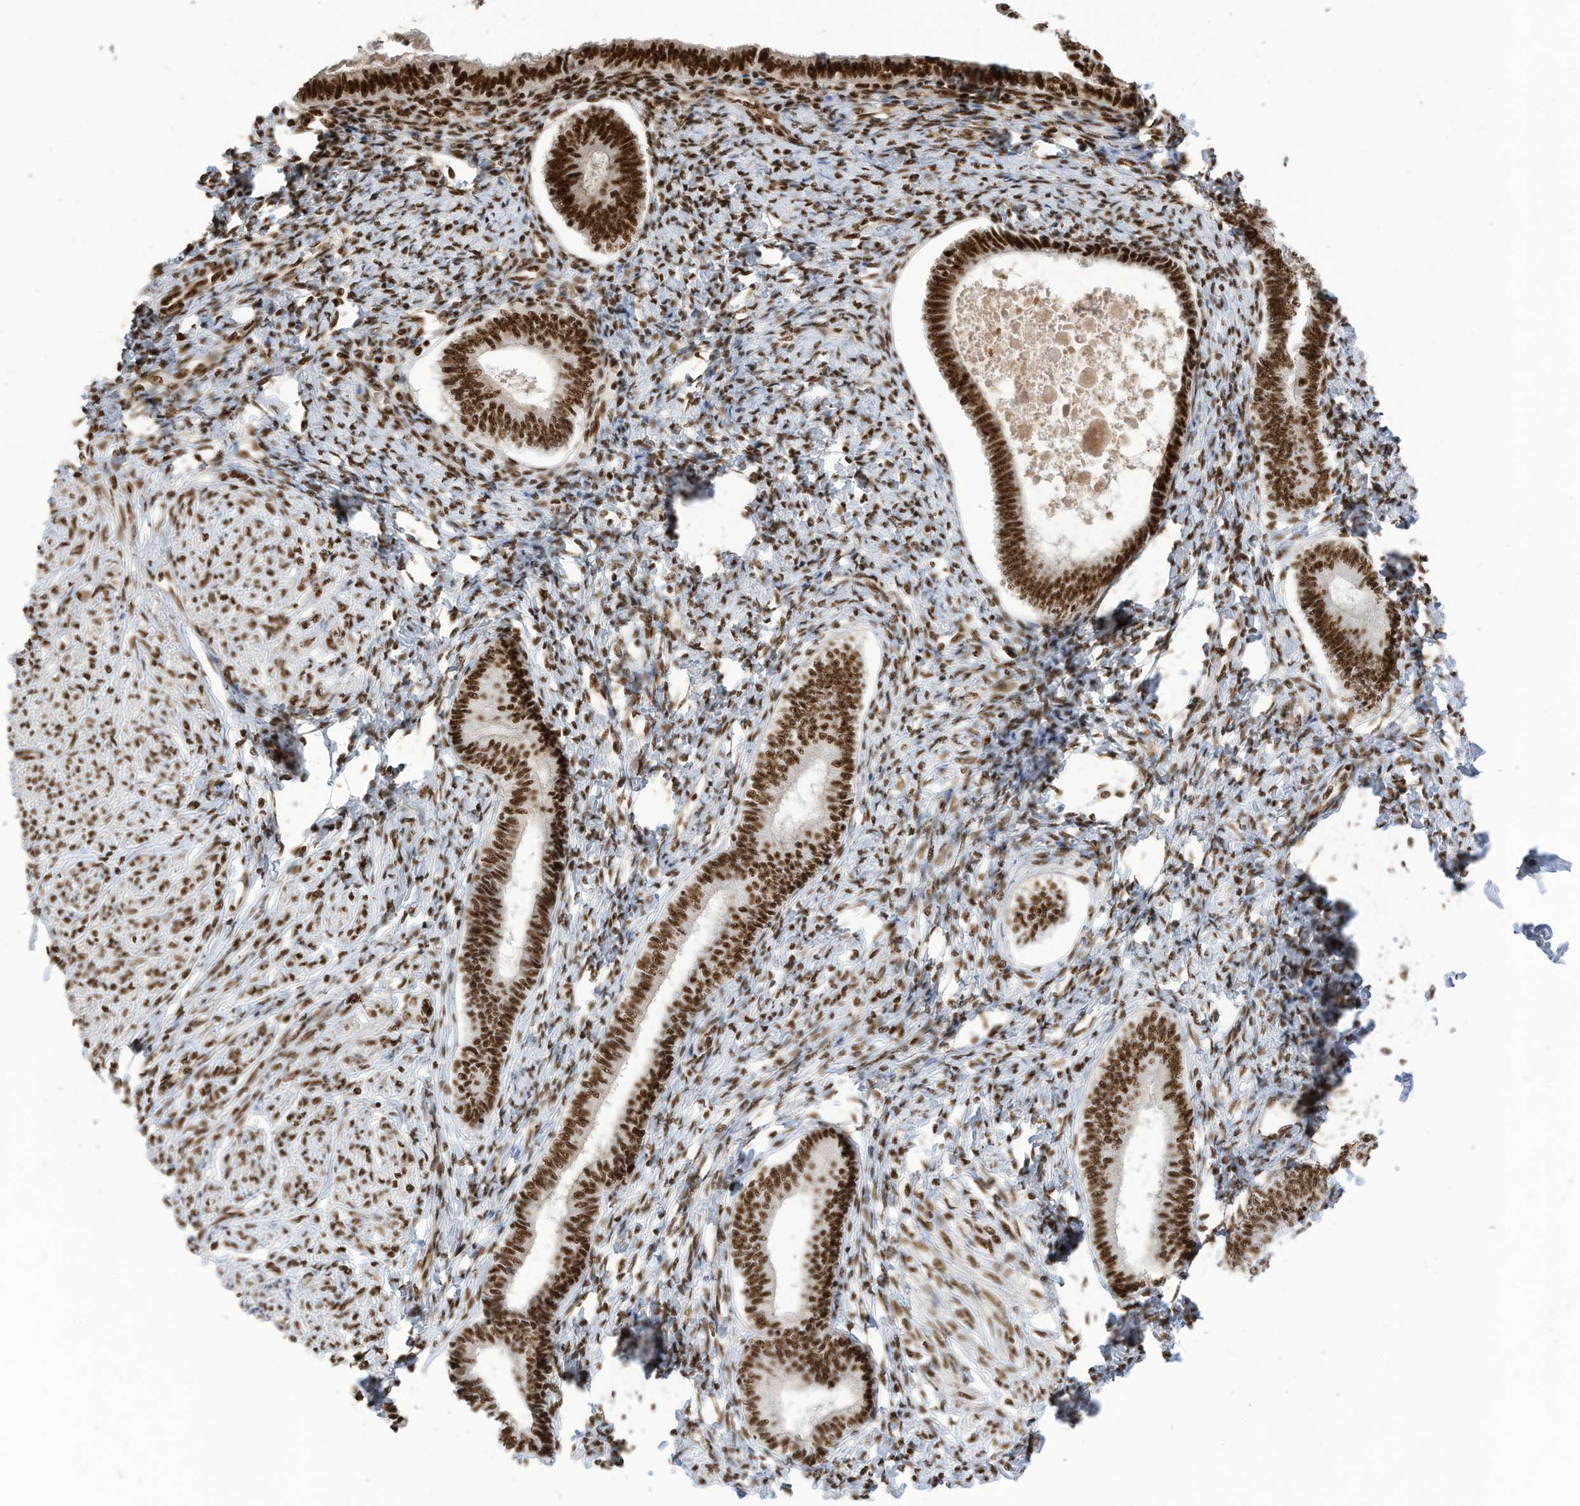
{"staining": {"intensity": "strong", "quantity": "25%-75%", "location": "nuclear"}, "tissue": "endometrium", "cell_type": "Cells in endometrial stroma", "image_type": "normal", "snomed": [{"axis": "morphology", "description": "Normal tissue, NOS"}, {"axis": "topography", "description": "Endometrium"}], "caption": "Brown immunohistochemical staining in unremarkable endometrium shows strong nuclear expression in approximately 25%-75% of cells in endometrial stroma.", "gene": "SF3A3", "patient": {"sex": "female", "age": 72}}